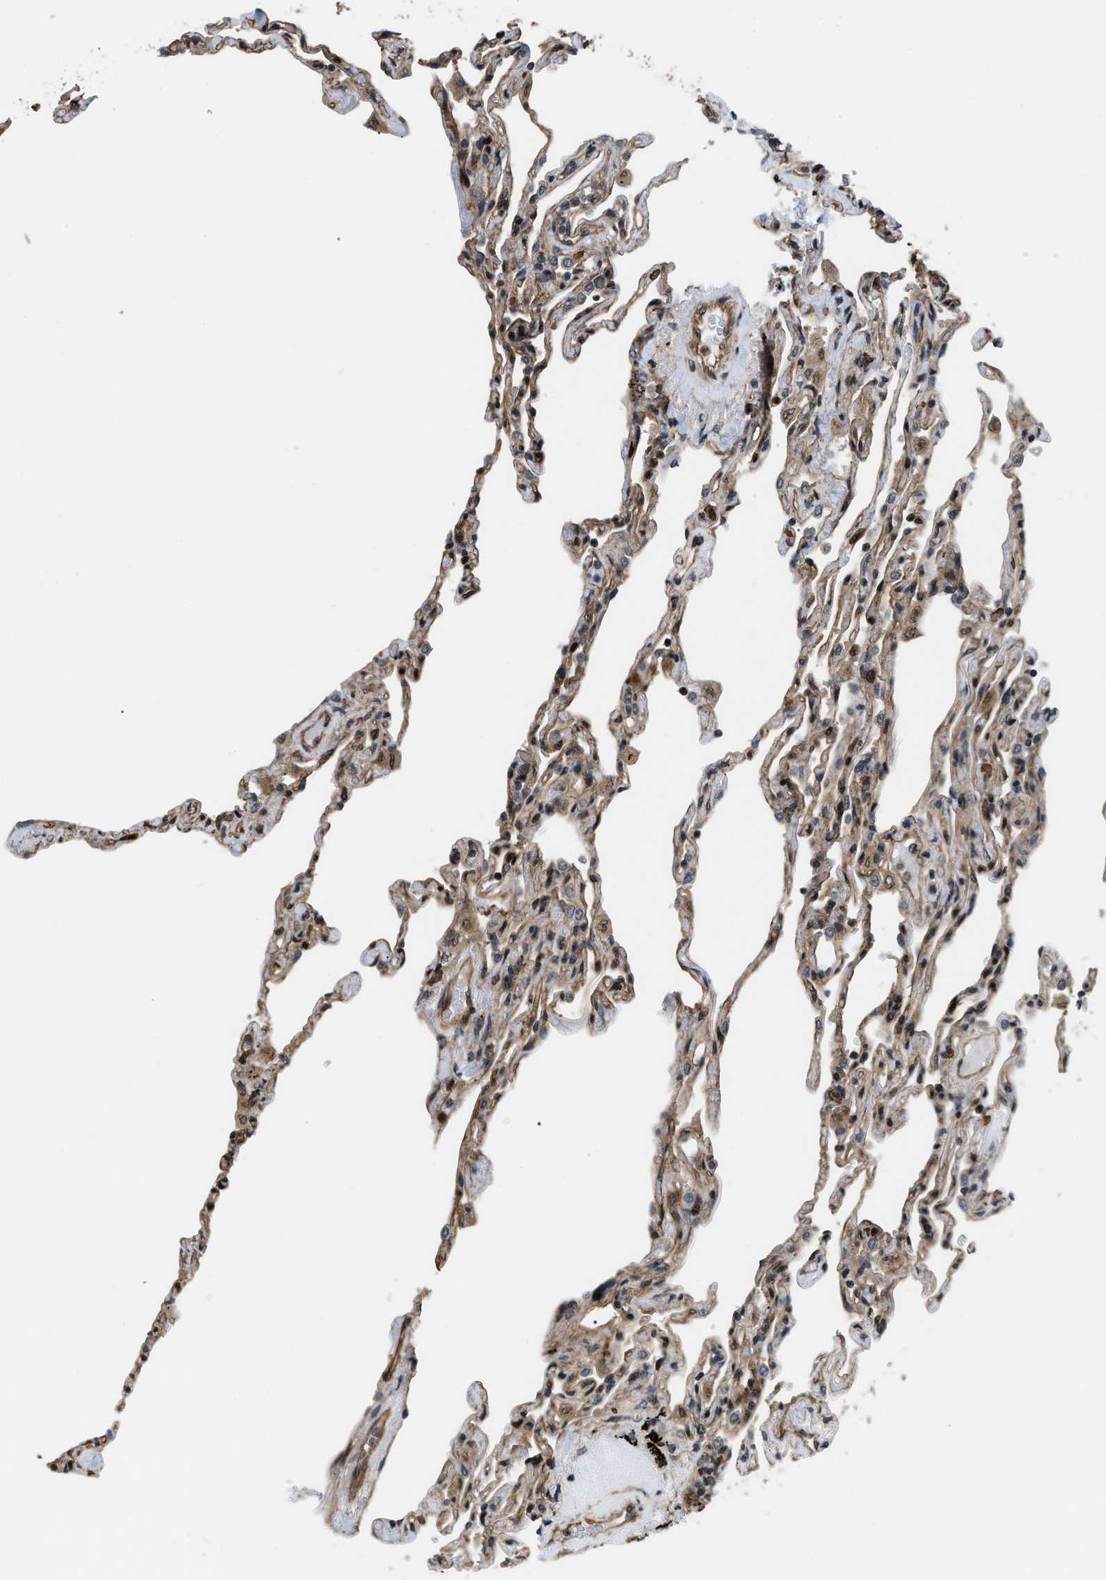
{"staining": {"intensity": "weak", "quantity": "25%-75%", "location": "cytoplasmic/membranous"}, "tissue": "lung", "cell_type": "Alveolar cells", "image_type": "normal", "snomed": [{"axis": "morphology", "description": "Normal tissue, NOS"}, {"axis": "topography", "description": "Lung"}], "caption": "Alveolar cells reveal weak cytoplasmic/membranous positivity in approximately 25%-75% of cells in normal lung. (brown staining indicates protein expression, while blue staining denotes nuclei).", "gene": "LTA4H", "patient": {"sex": "male", "age": 59}}